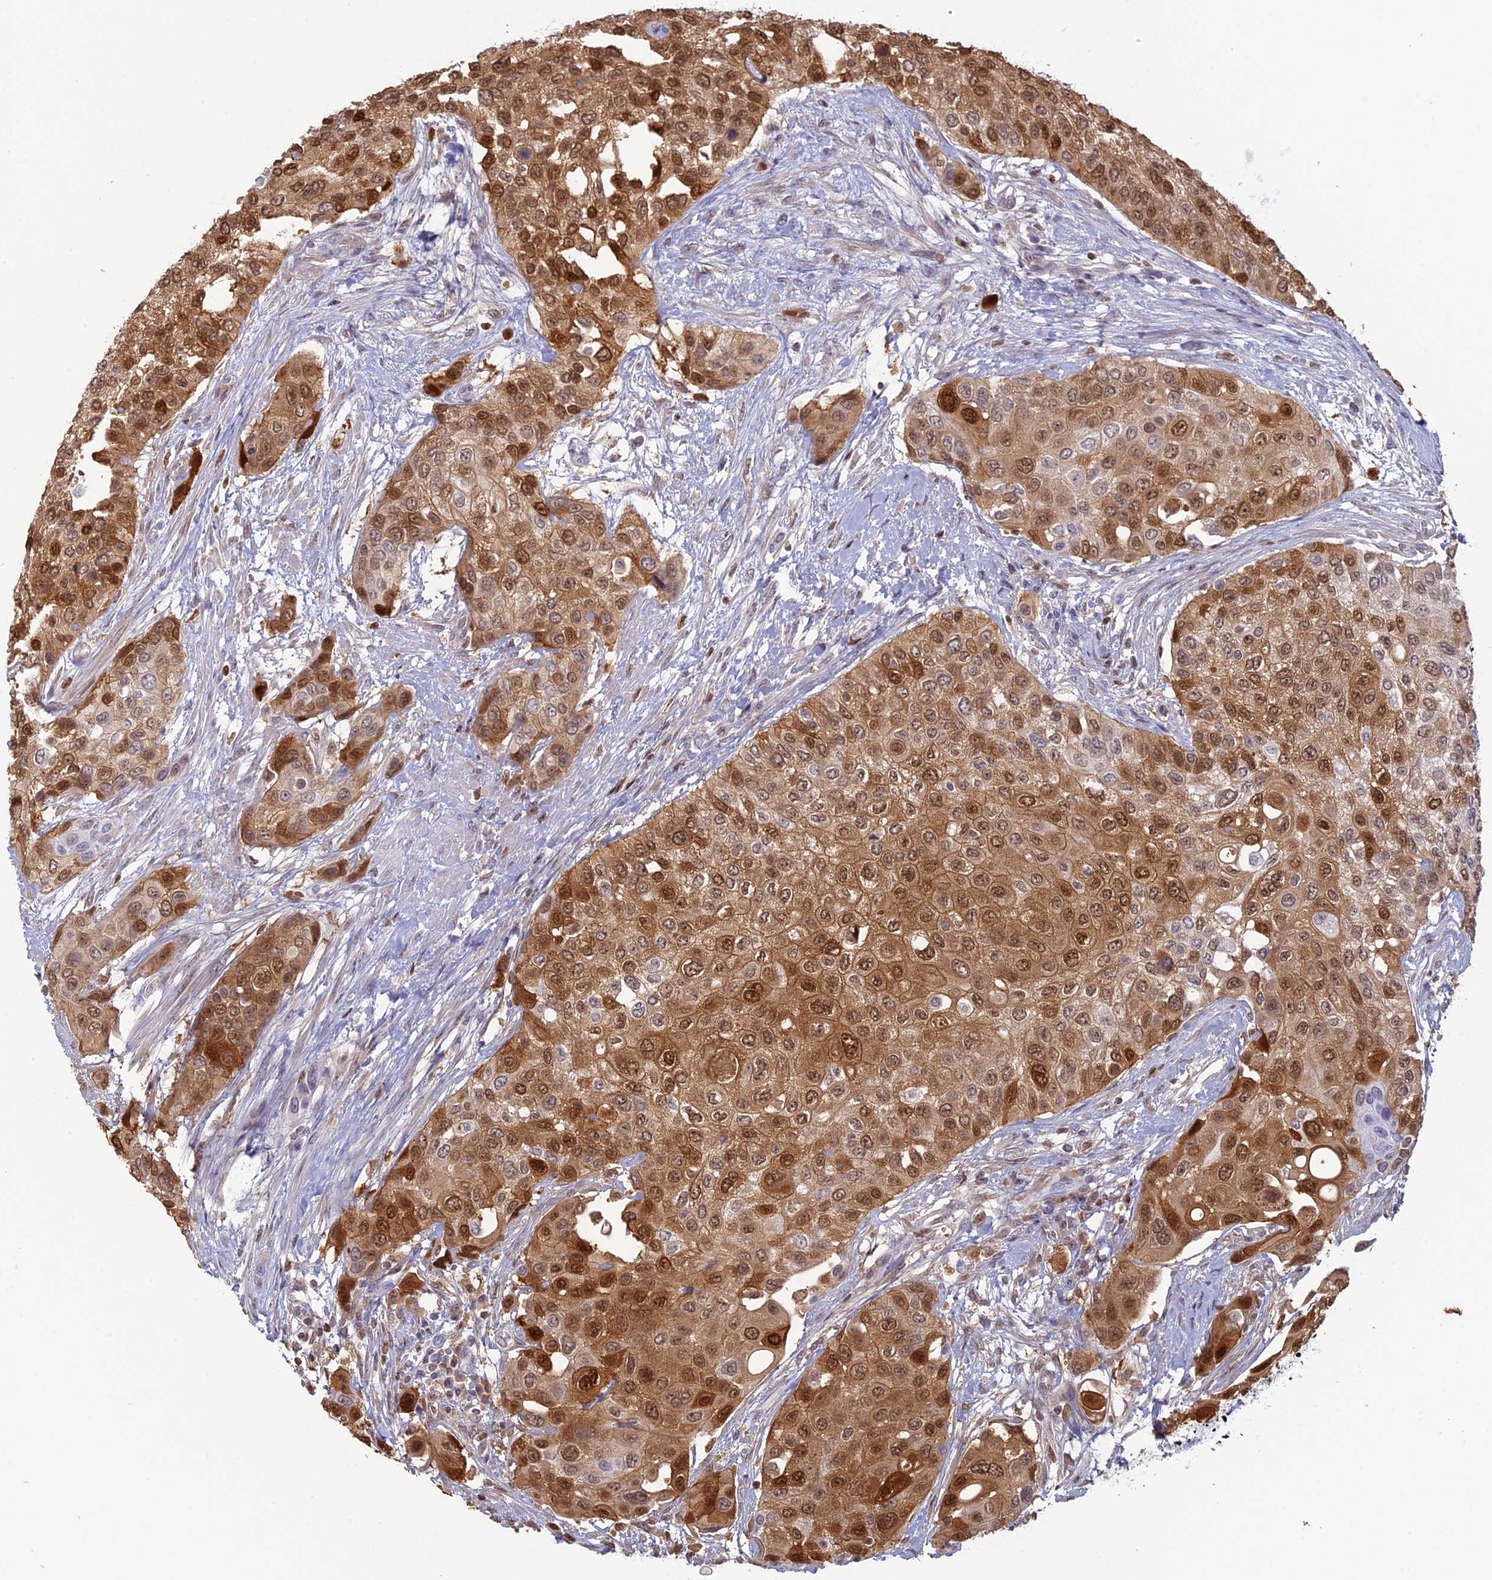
{"staining": {"intensity": "moderate", "quantity": ">75%", "location": "cytoplasmic/membranous,nuclear"}, "tissue": "urothelial cancer", "cell_type": "Tumor cells", "image_type": "cancer", "snomed": [{"axis": "morphology", "description": "Normal tissue, NOS"}, {"axis": "morphology", "description": "Urothelial carcinoma, High grade"}, {"axis": "topography", "description": "Vascular tissue"}, {"axis": "topography", "description": "Urinary bladder"}], "caption": "Human urothelial carcinoma (high-grade) stained with a brown dye displays moderate cytoplasmic/membranous and nuclear positive staining in about >75% of tumor cells.", "gene": "PGBD4", "patient": {"sex": "female", "age": 56}}